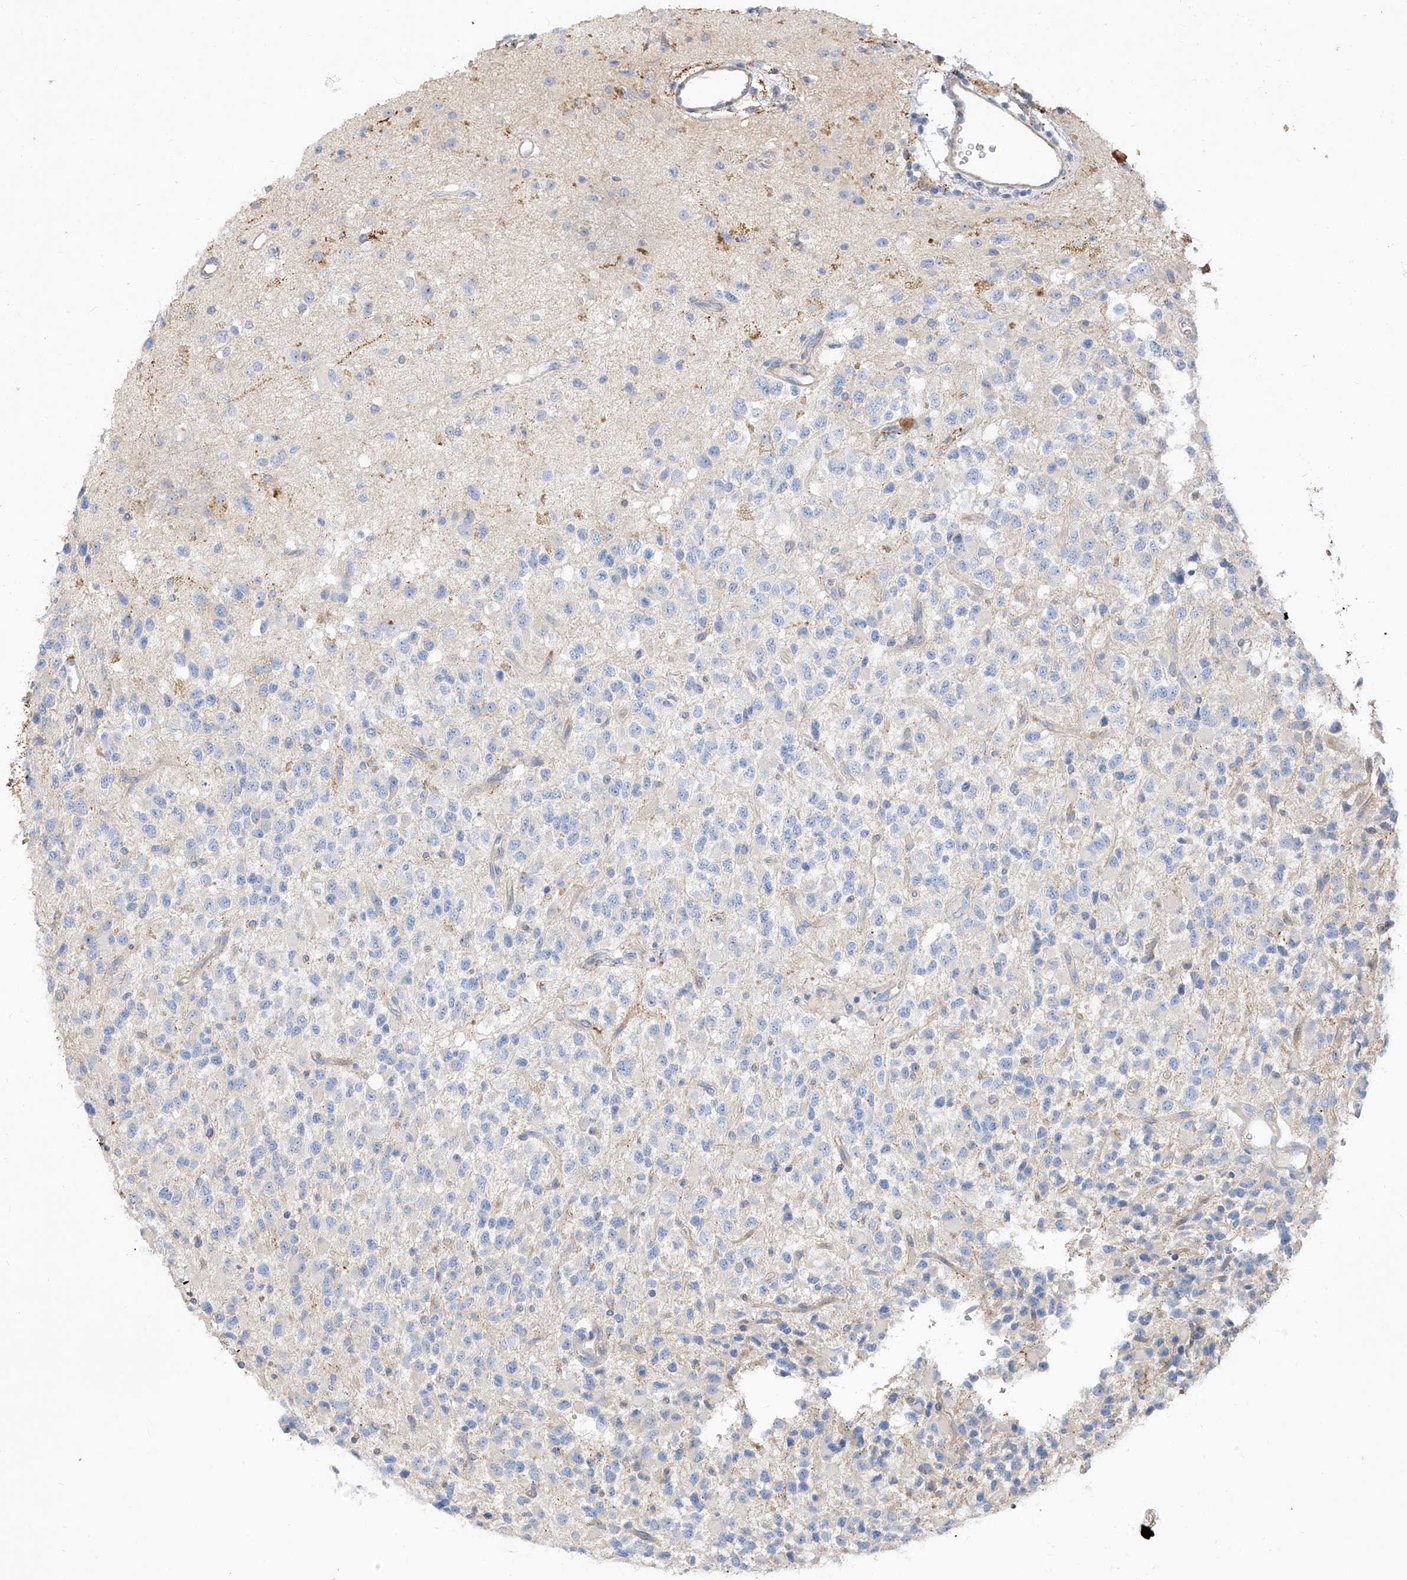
{"staining": {"intensity": "negative", "quantity": "none", "location": "none"}, "tissue": "glioma", "cell_type": "Tumor cells", "image_type": "cancer", "snomed": [{"axis": "morphology", "description": "Glioma, malignant, High grade"}, {"axis": "topography", "description": "Brain"}], "caption": "Immunohistochemical staining of glioma shows no significant staining in tumor cells.", "gene": "DIRAS3", "patient": {"sex": "male", "age": 34}}